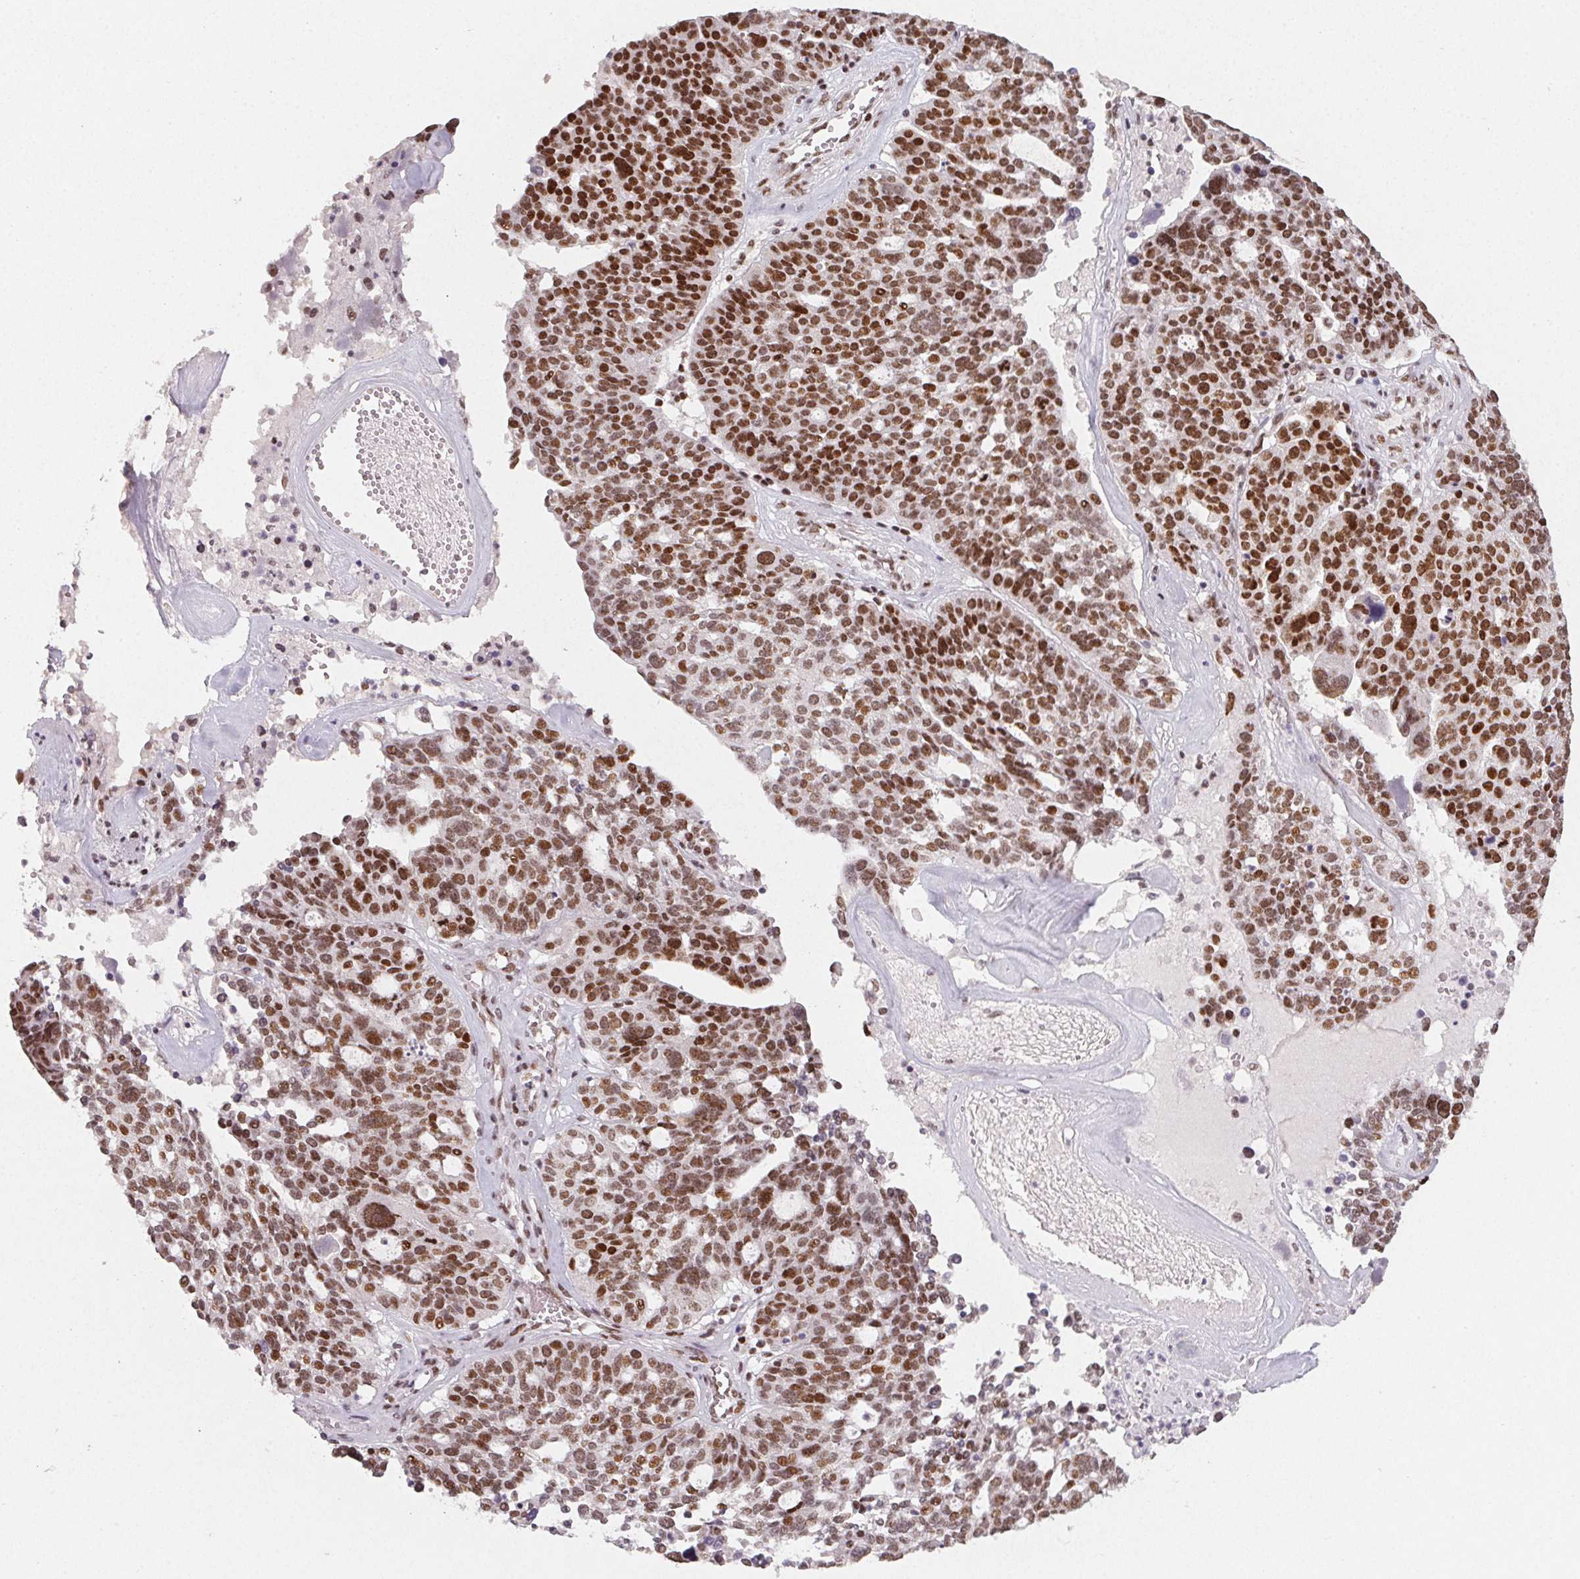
{"staining": {"intensity": "strong", "quantity": "25%-75%", "location": "nuclear"}, "tissue": "ovarian cancer", "cell_type": "Tumor cells", "image_type": "cancer", "snomed": [{"axis": "morphology", "description": "Cystadenocarcinoma, serous, NOS"}, {"axis": "topography", "description": "Ovary"}], "caption": "Protein analysis of serous cystadenocarcinoma (ovarian) tissue displays strong nuclear expression in about 25%-75% of tumor cells.", "gene": "KMT2A", "patient": {"sex": "female", "age": 59}}